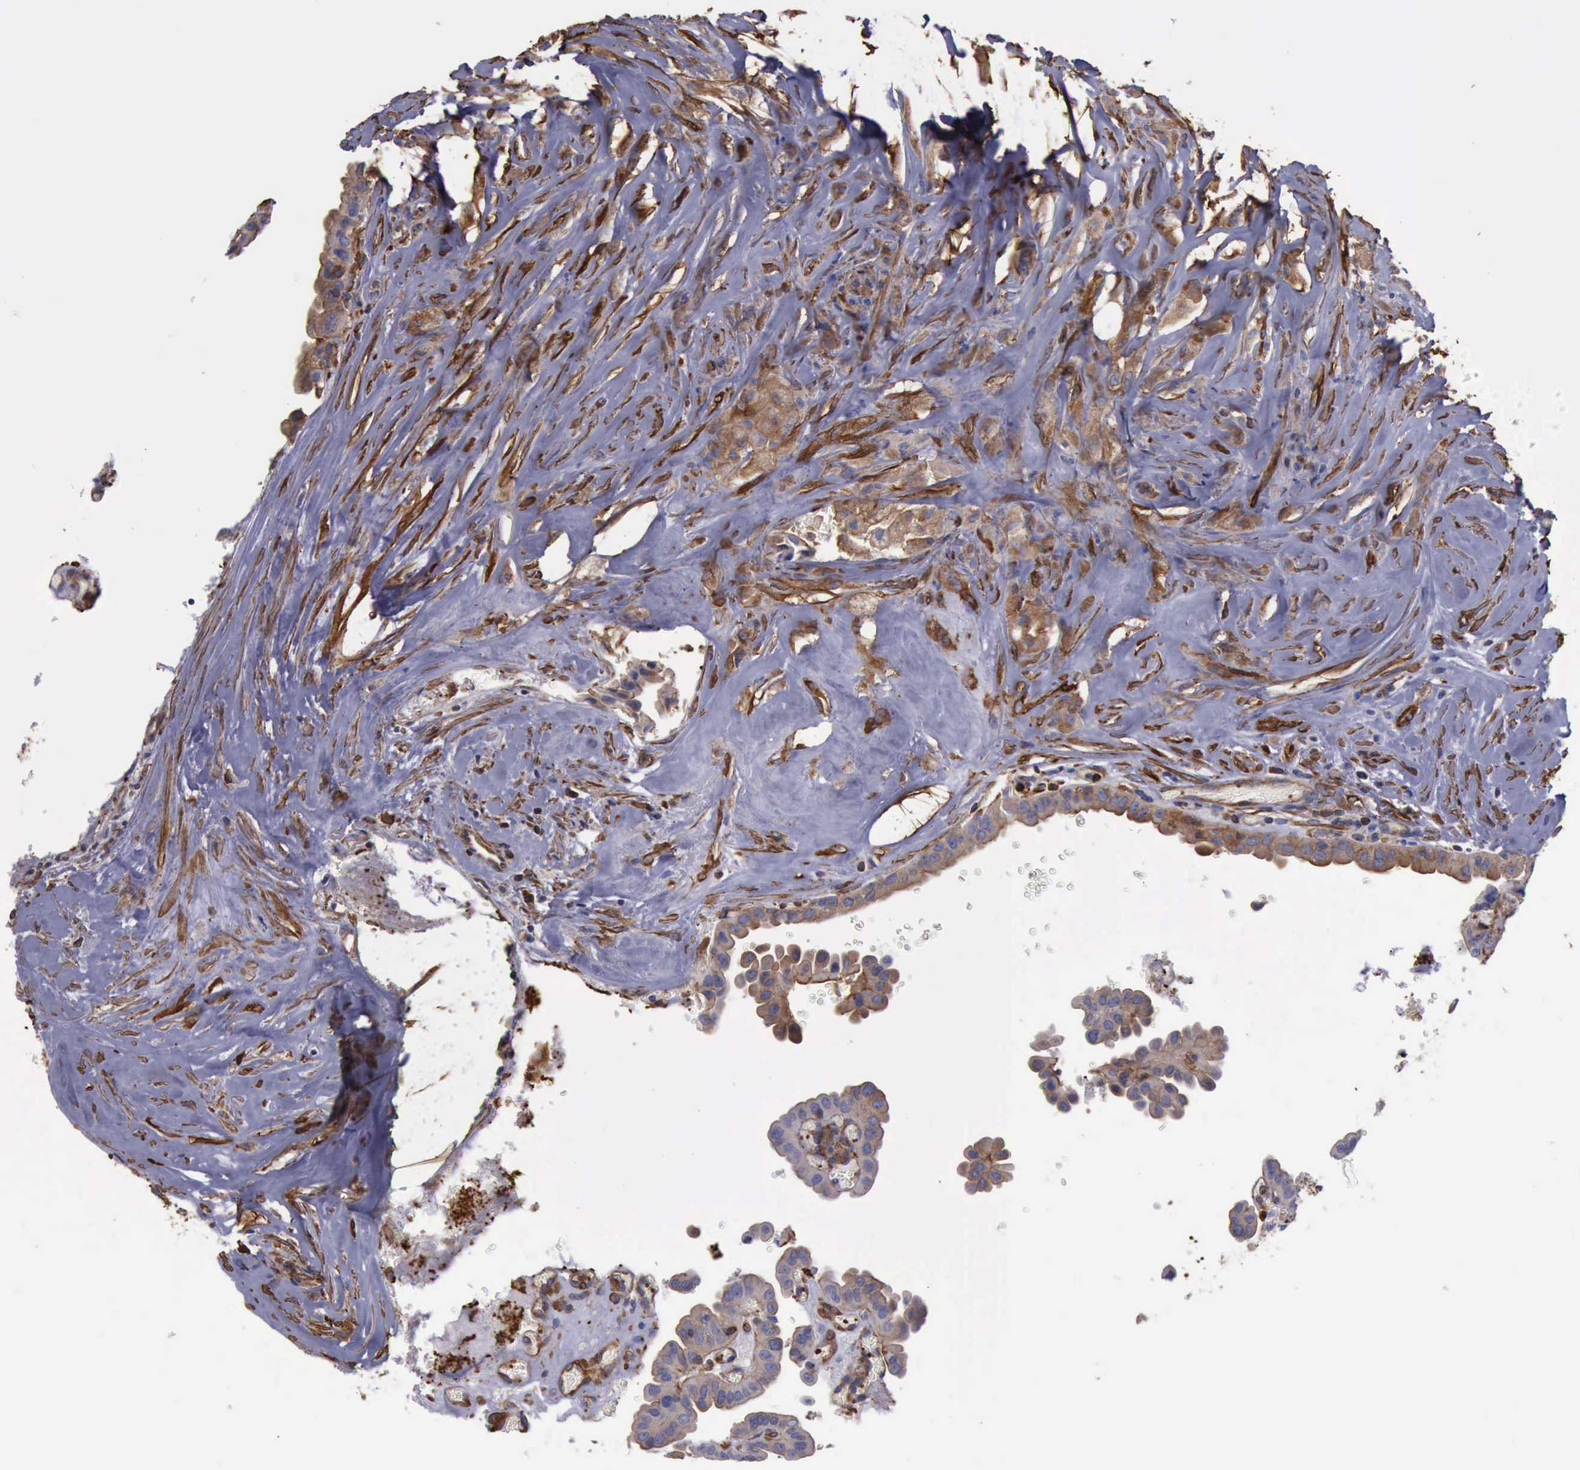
{"staining": {"intensity": "weak", "quantity": "25%-75%", "location": "cytoplasmic/membranous"}, "tissue": "thyroid cancer", "cell_type": "Tumor cells", "image_type": "cancer", "snomed": [{"axis": "morphology", "description": "Papillary adenocarcinoma, NOS"}, {"axis": "topography", "description": "Thyroid gland"}], "caption": "Human papillary adenocarcinoma (thyroid) stained for a protein (brown) displays weak cytoplasmic/membranous positive staining in approximately 25%-75% of tumor cells.", "gene": "FLNA", "patient": {"sex": "male", "age": 87}}